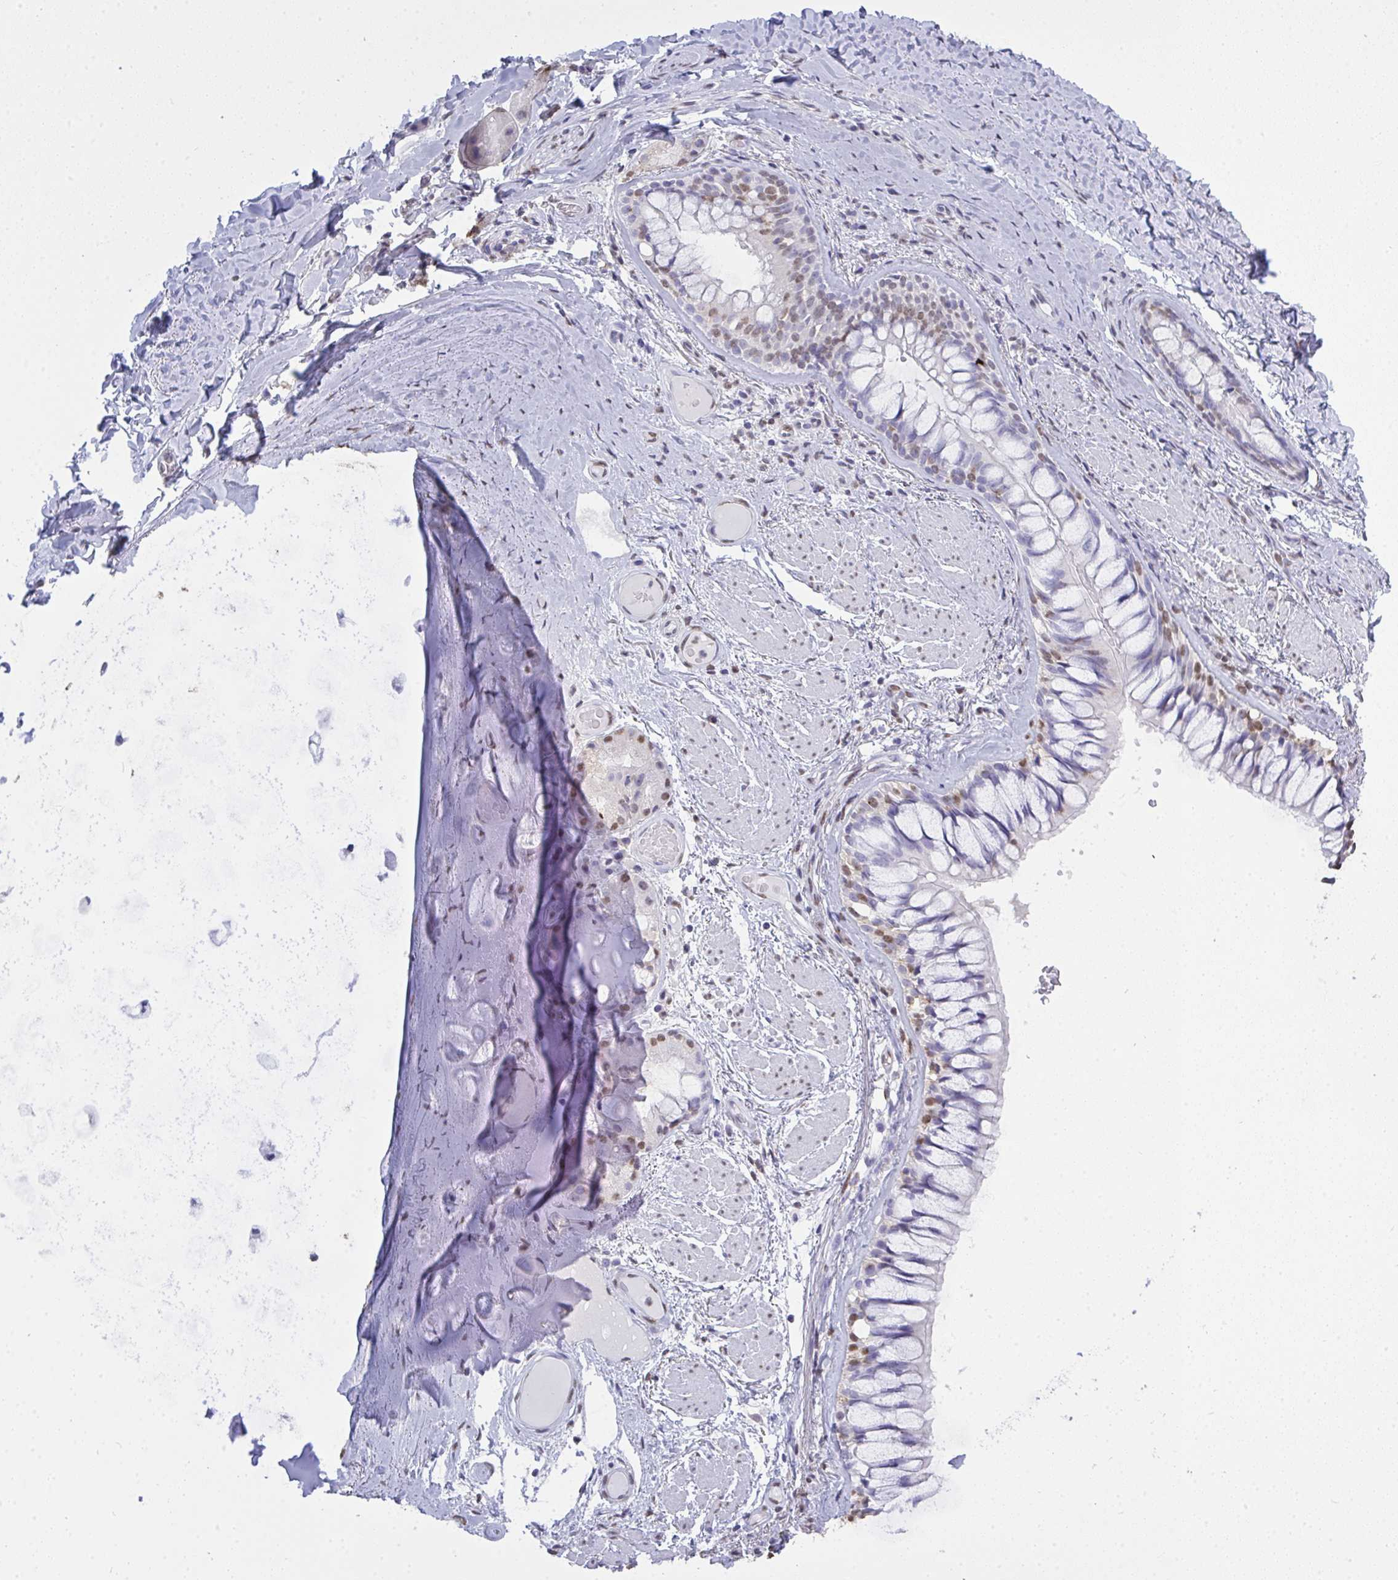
{"staining": {"intensity": "negative", "quantity": "none", "location": "none"}, "tissue": "adipose tissue", "cell_type": "Adipocytes", "image_type": "normal", "snomed": [{"axis": "morphology", "description": "Normal tissue, NOS"}, {"axis": "topography", "description": "Cartilage tissue"}, {"axis": "topography", "description": "Bronchus"}], "caption": "Adipocytes show no significant staining in normal adipose tissue.", "gene": "SEMA6B", "patient": {"sex": "male", "age": 64}}